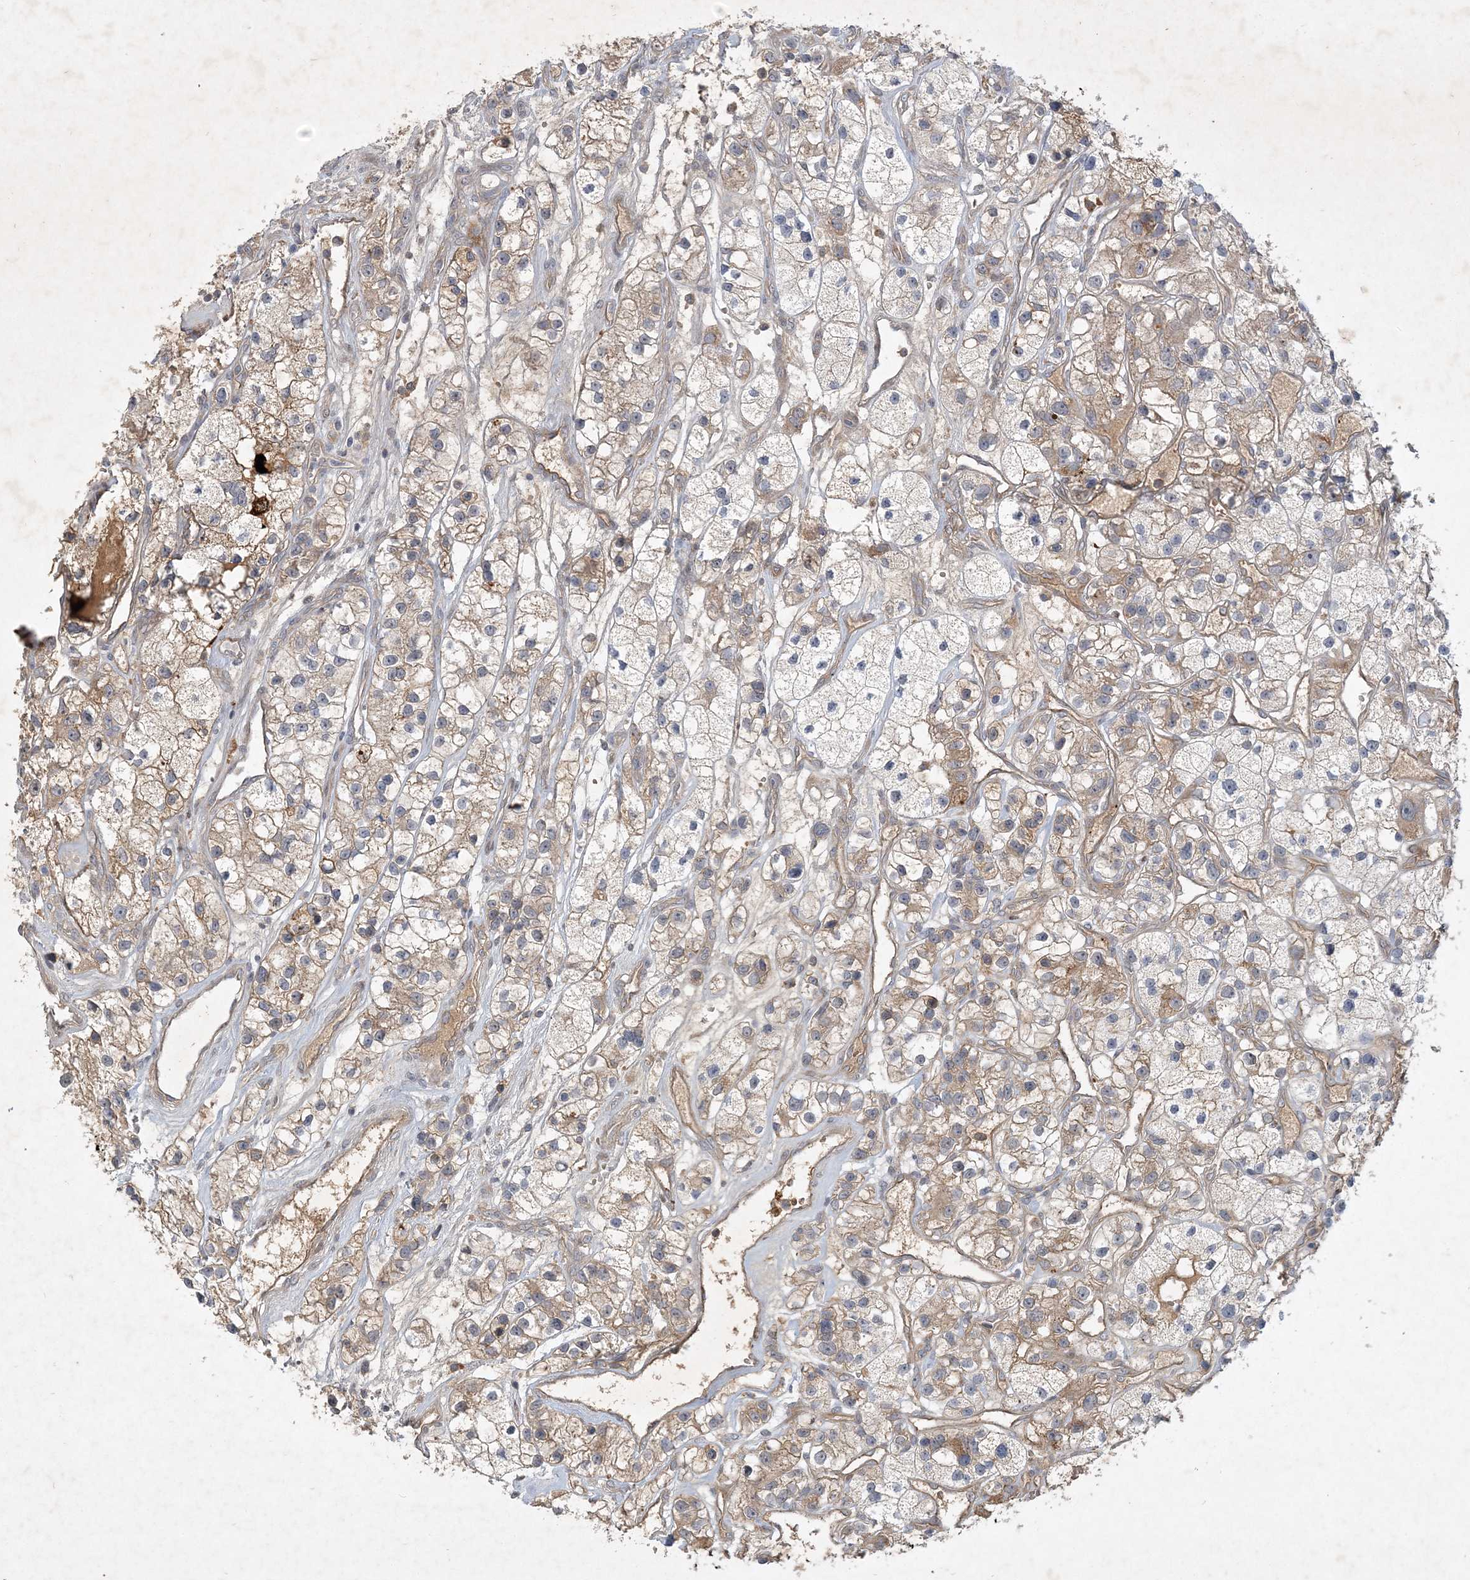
{"staining": {"intensity": "weak", "quantity": "25%-75%", "location": "cytoplasmic/membranous"}, "tissue": "renal cancer", "cell_type": "Tumor cells", "image_type": "cancer", "snomed": [{"axis": "morphology", "description": "Adenocarcinoma, NOS"}, {"axis": "topography", "description": "Kidney"}], "caption": "A high-resolution photomicrograph shows IHC staining of adenocarcinoma (renal), which demonstrates weak cytoplasmic/membranous staining in approximately 25%-75% of tumor cells.", "gene": "THG1L", "patient": {"sex": "female", "age": 57}}